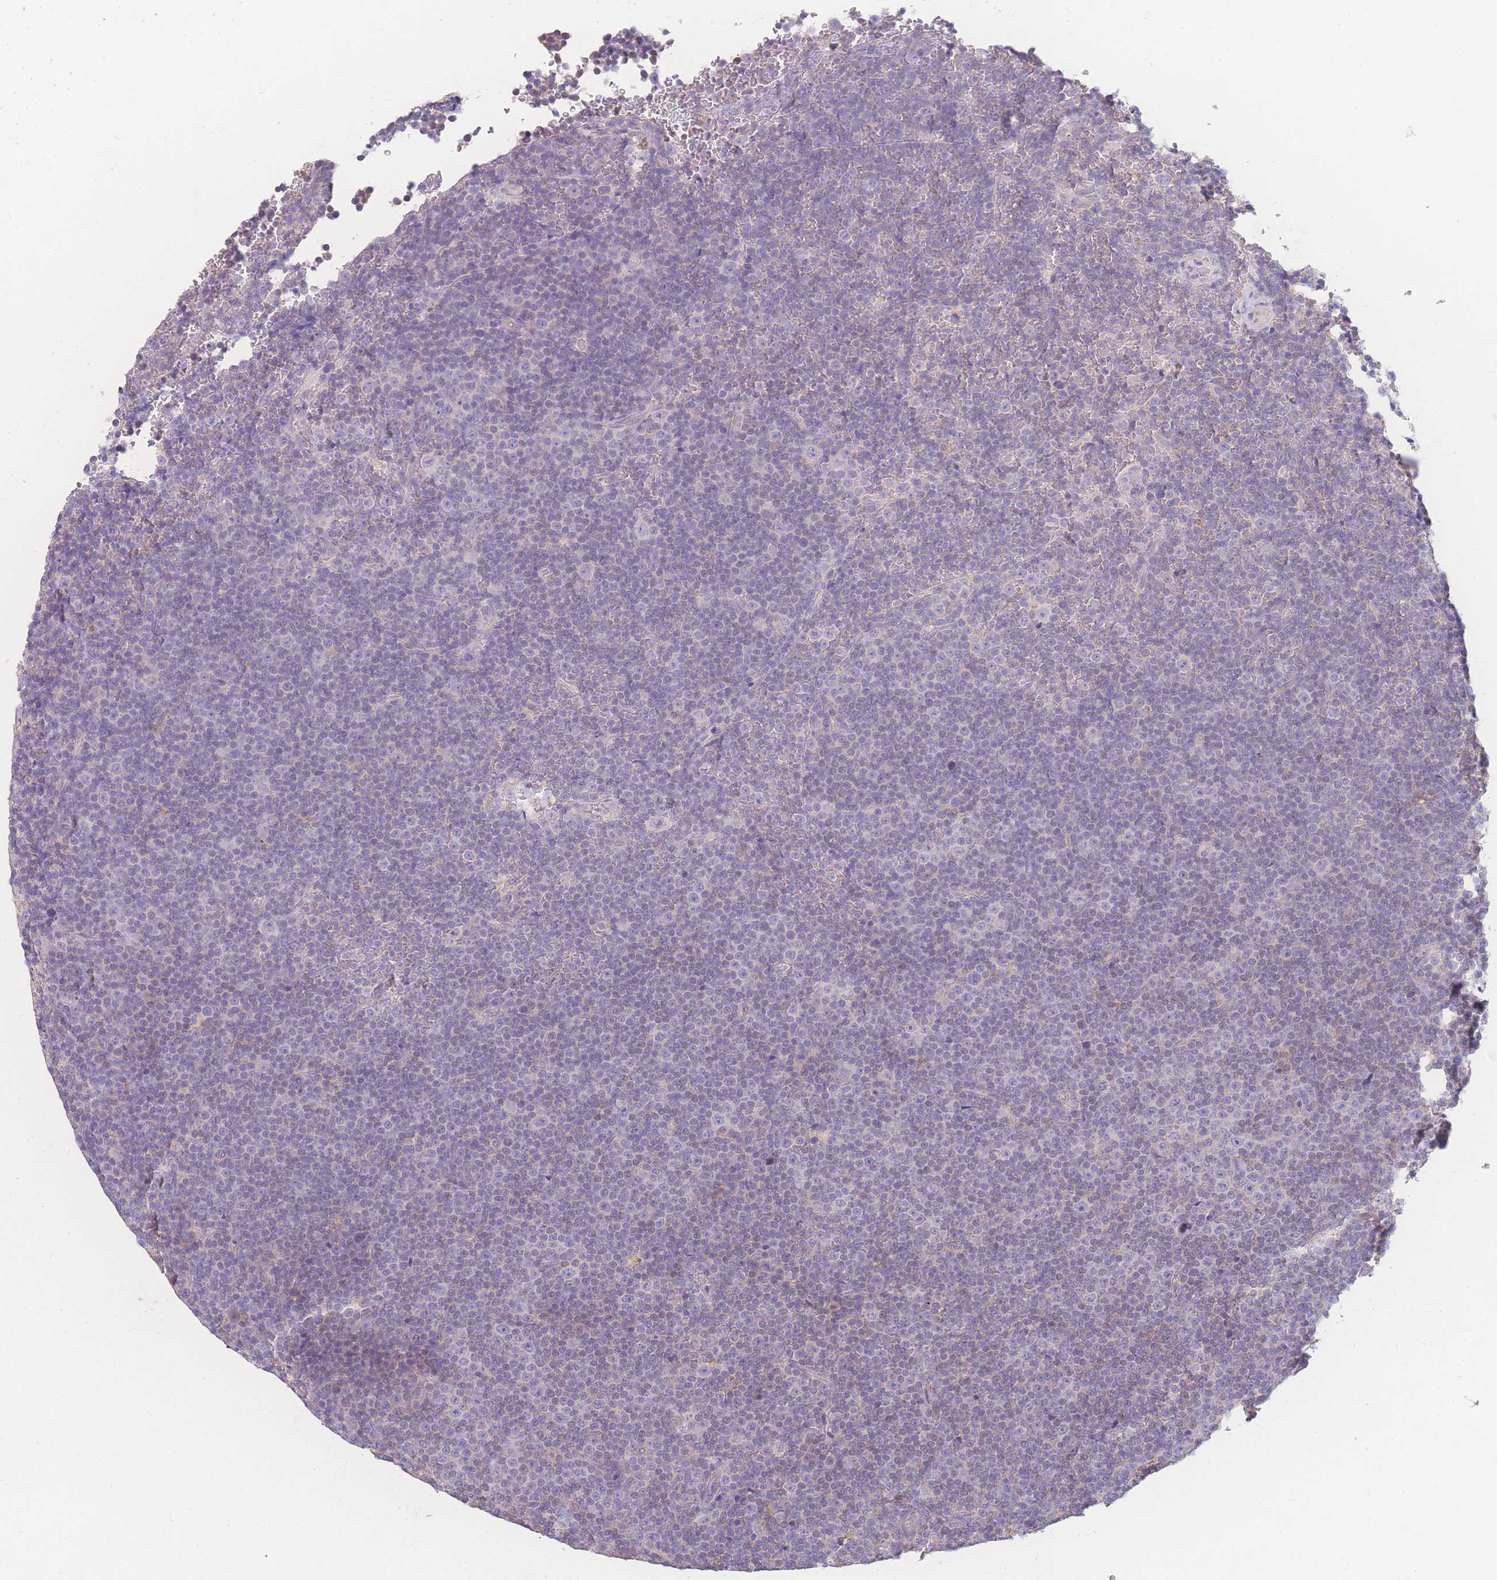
{"staining": {"intensity": "negative", "quantity": "none", "location": "none"}, "tissue": "lymphoma", "cell_type": "Tumor cells", "image_type": "cancer", "snomed": [{"axis": "morphology", "description": "Malignant lymphoma, non-Hodgkin's type, Low grade"}, {"axis": "topography", "description": "Lymph node"}], "caption": "Immunohistochemistry of lymphoma shows no expression in tumor cells.", "gene": "GIPR", "patient": {"sex": "female", "age": 67}}